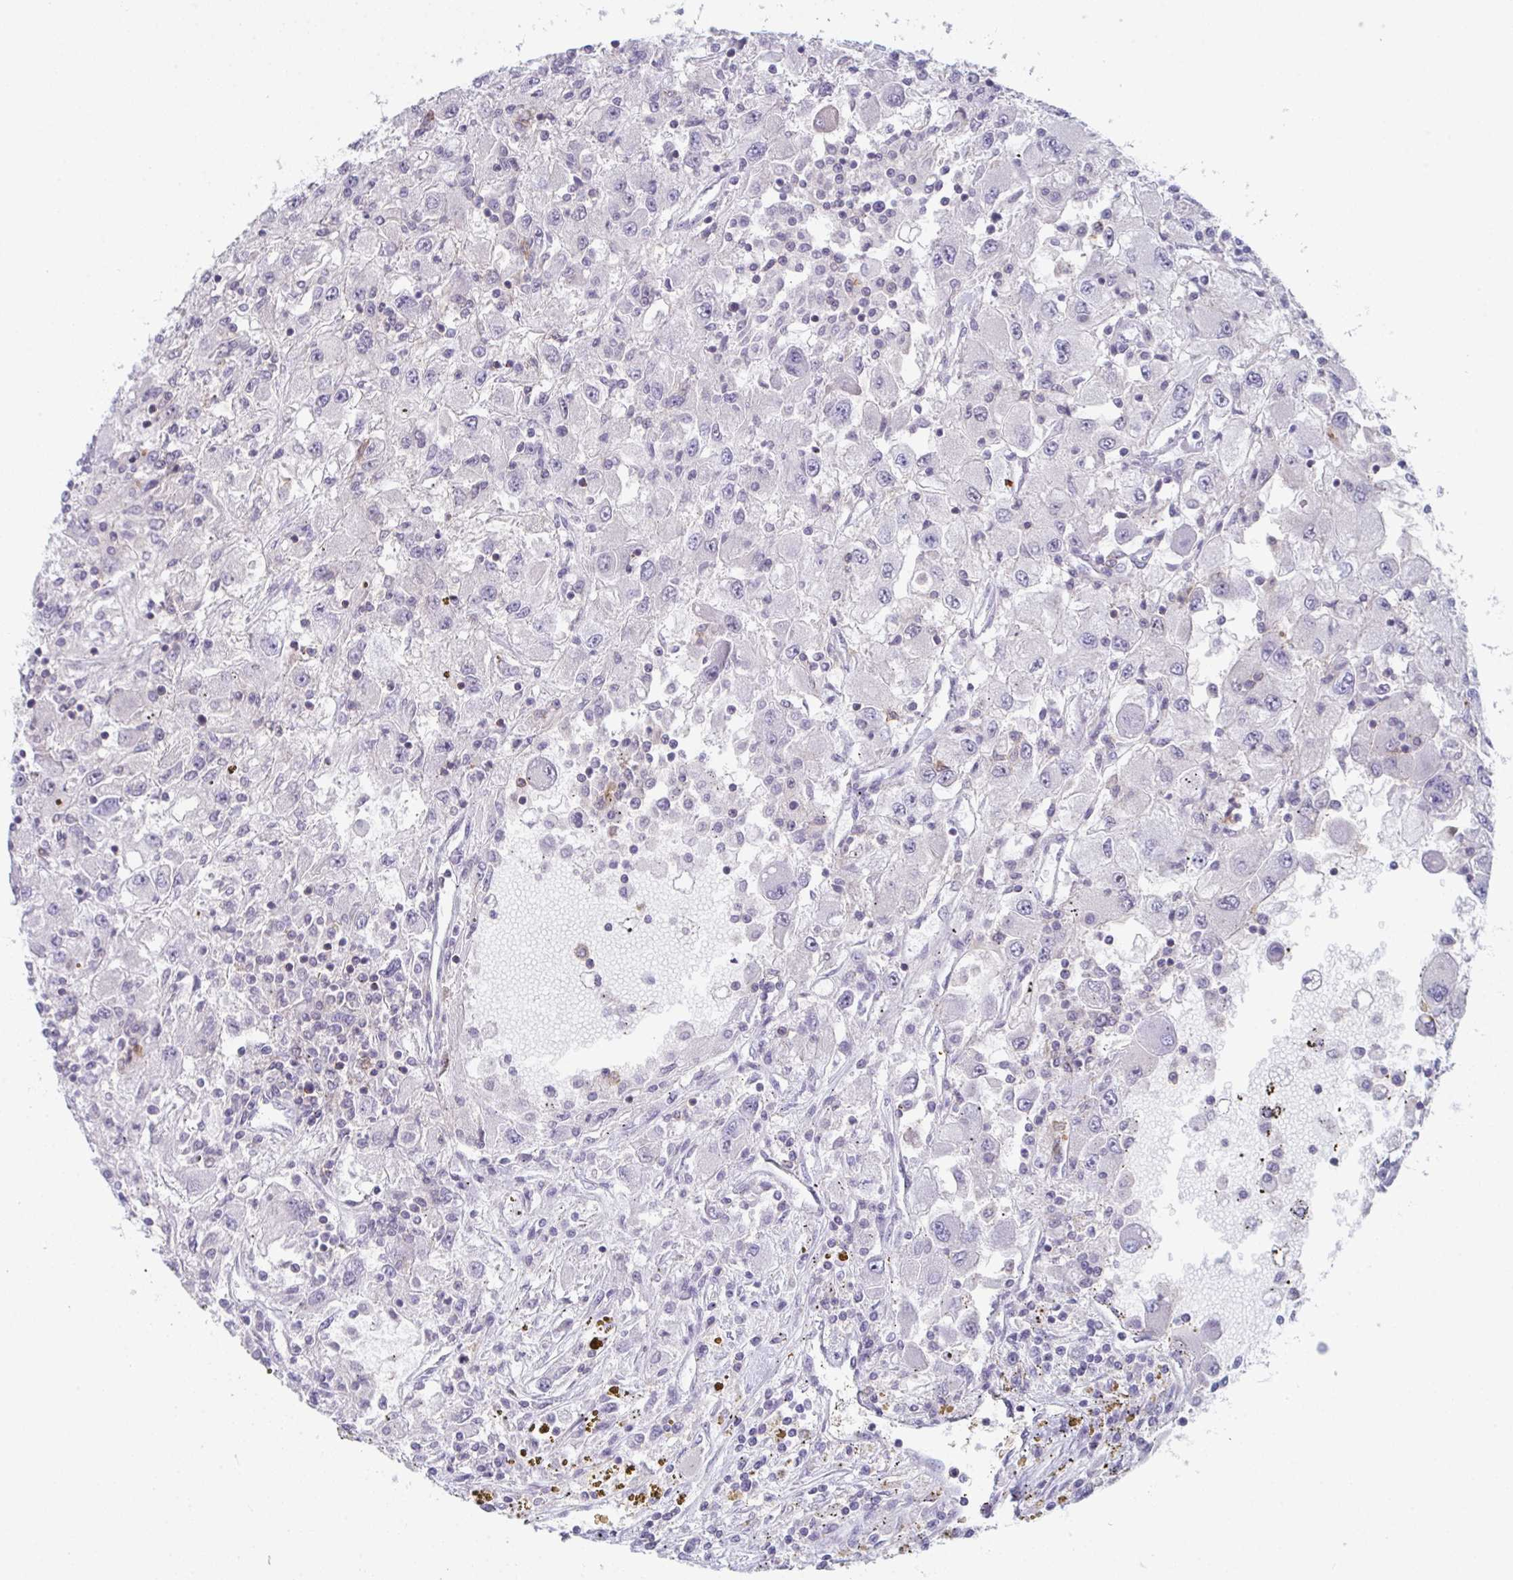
{"staining": {"intensity": "negative", "quantity": "none", "location": "none"}, "tissue": "renal cancer", "cell_type": "Tumor cells", "image_type": "cancer", "snomed": [{"axis": "morphology", "description": "Adenocarcinoma, NOS"}, {"axis": "topography", "description": "Kidney"}], "caption": "Human renal adenocarcinoma stained for a protein using IHC demonstrates no positivity in tumor cells.", "gene": "DISP2", "patient": {"sex": "female", "age": 67}}